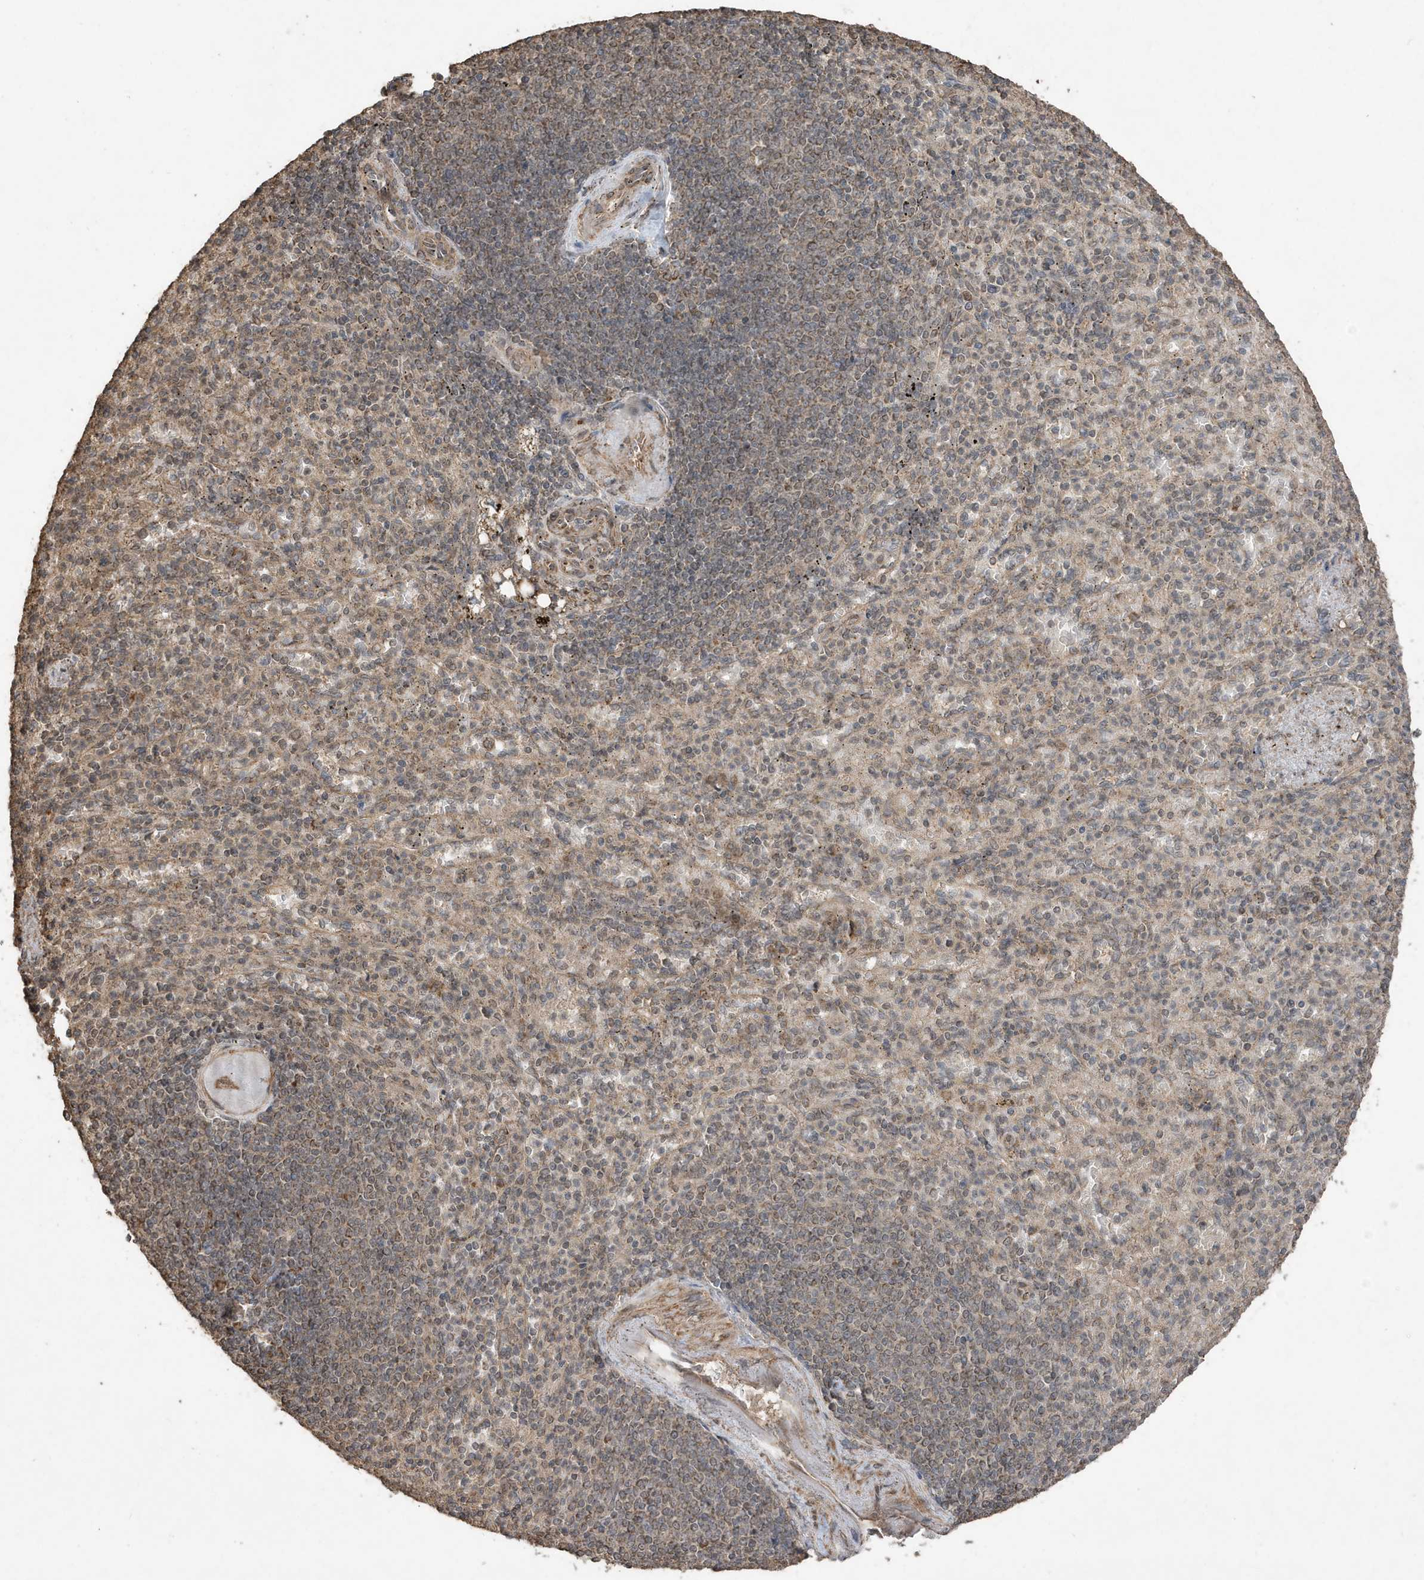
{"staining": {"intensity": "weak", "quantity": "<25%", "location": "cytoplasmic/membranous"}, "tissue": "spleen", "cell_type": "Cells in red pulp", "image_type": "normal", "snomed": [{"axis": "morphology", "description": "Normal tissue, NOS"}, {"axis": "topography", "description": "Spleen"}], "caption": "Spleen stained for a protein using immunohistochemistry (IHC) reveals no expression cells in red pulp.", "gene": "PAXBP1", "patient": {"sex": "female", "age": 74}}